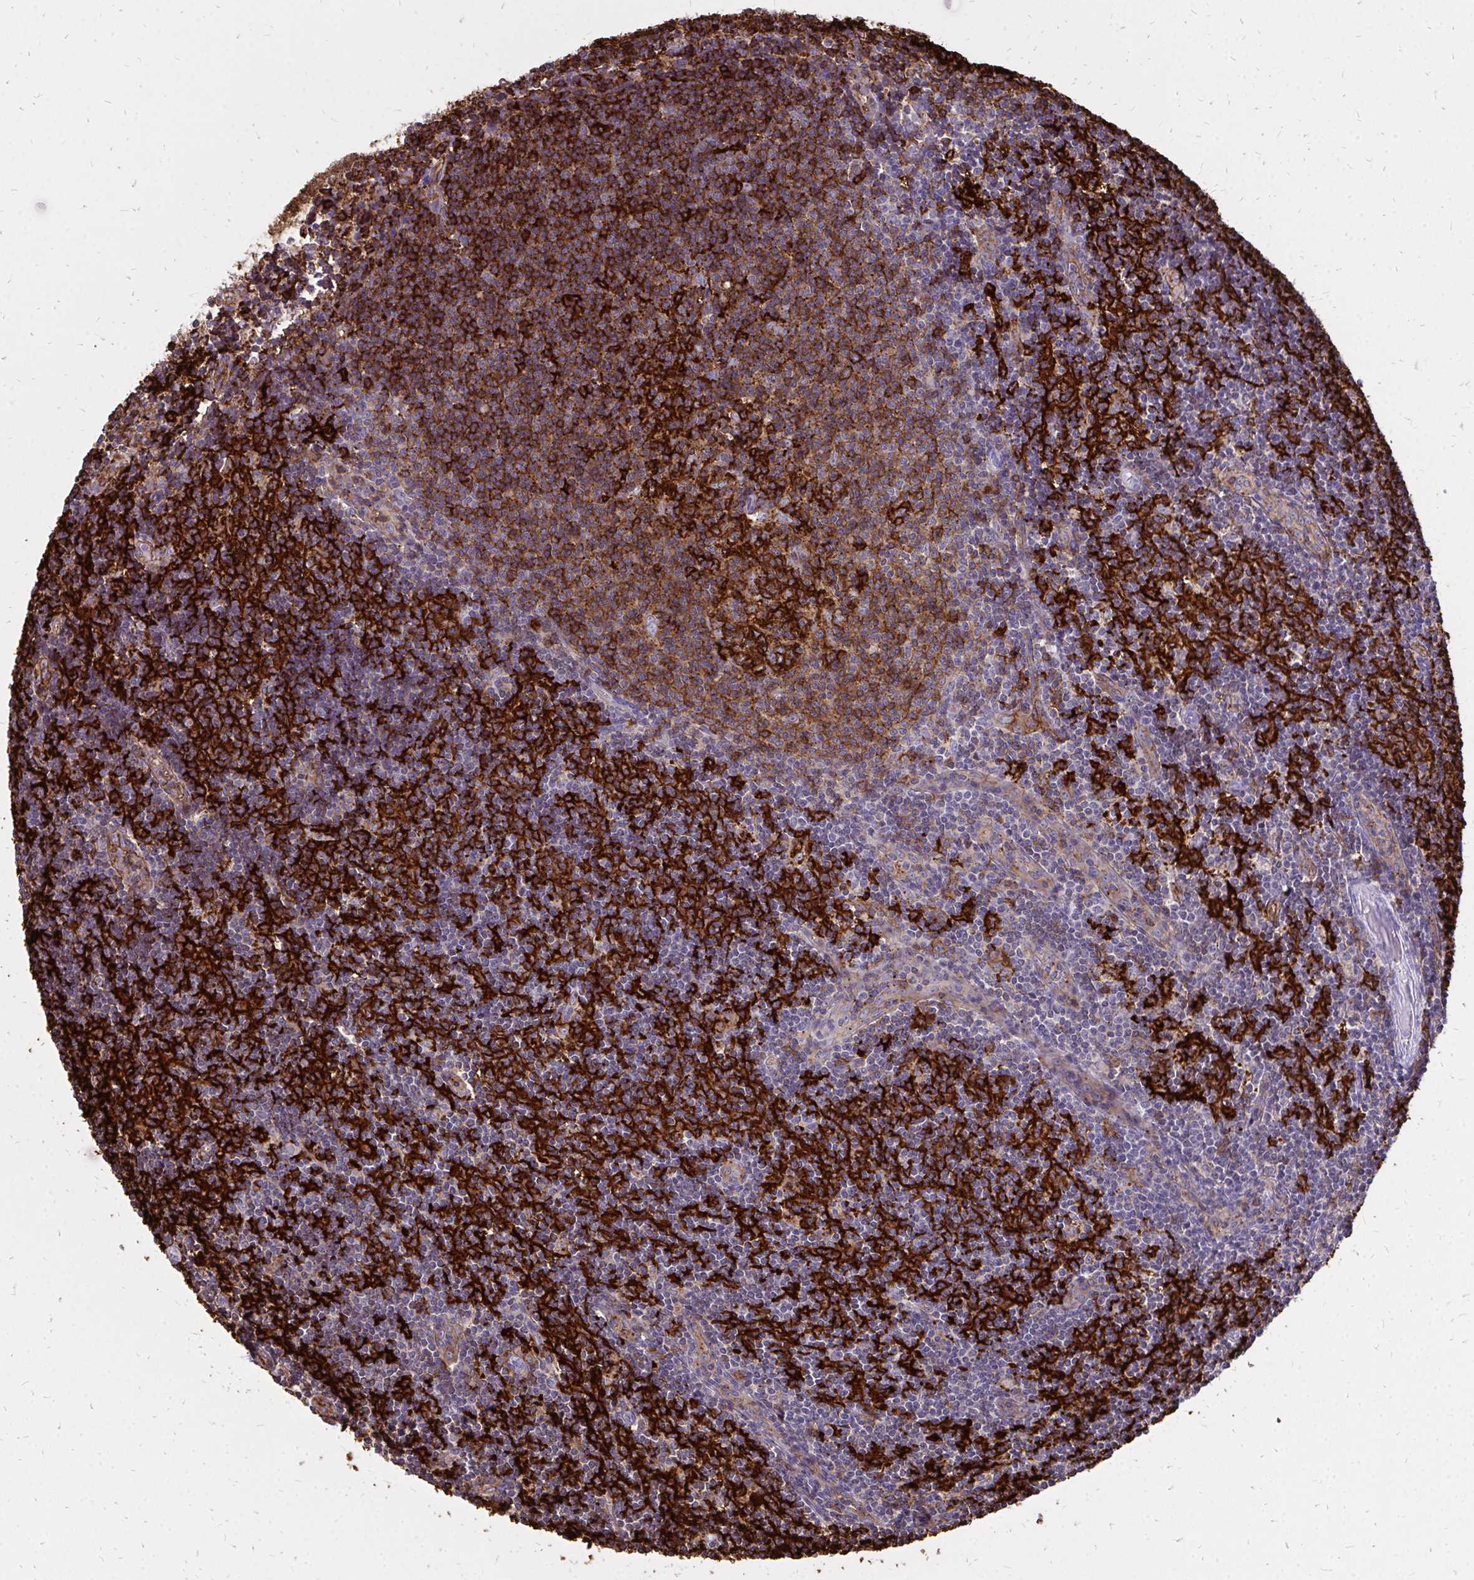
{"staining": {"intensity": "strong", "quantity": ">75%", "location": "cytoplasmic/membranous"}, "tissue": "lymph node", "cell_type": "Germinal center cells", "image_type": "normal", "snomed": [{"axis": "morphology", "description": "Normal tissue, NOS"}, {"axis": "topography", "description": "Lymph node"}], "caption": "Human lymph node stained with a brown dye shows strong cytoplasmic/membranous positive positivity in about >75% of germinal center cells.", "gene": "MARCKSL1", "patient": {"sex": "female", "age": 31}}